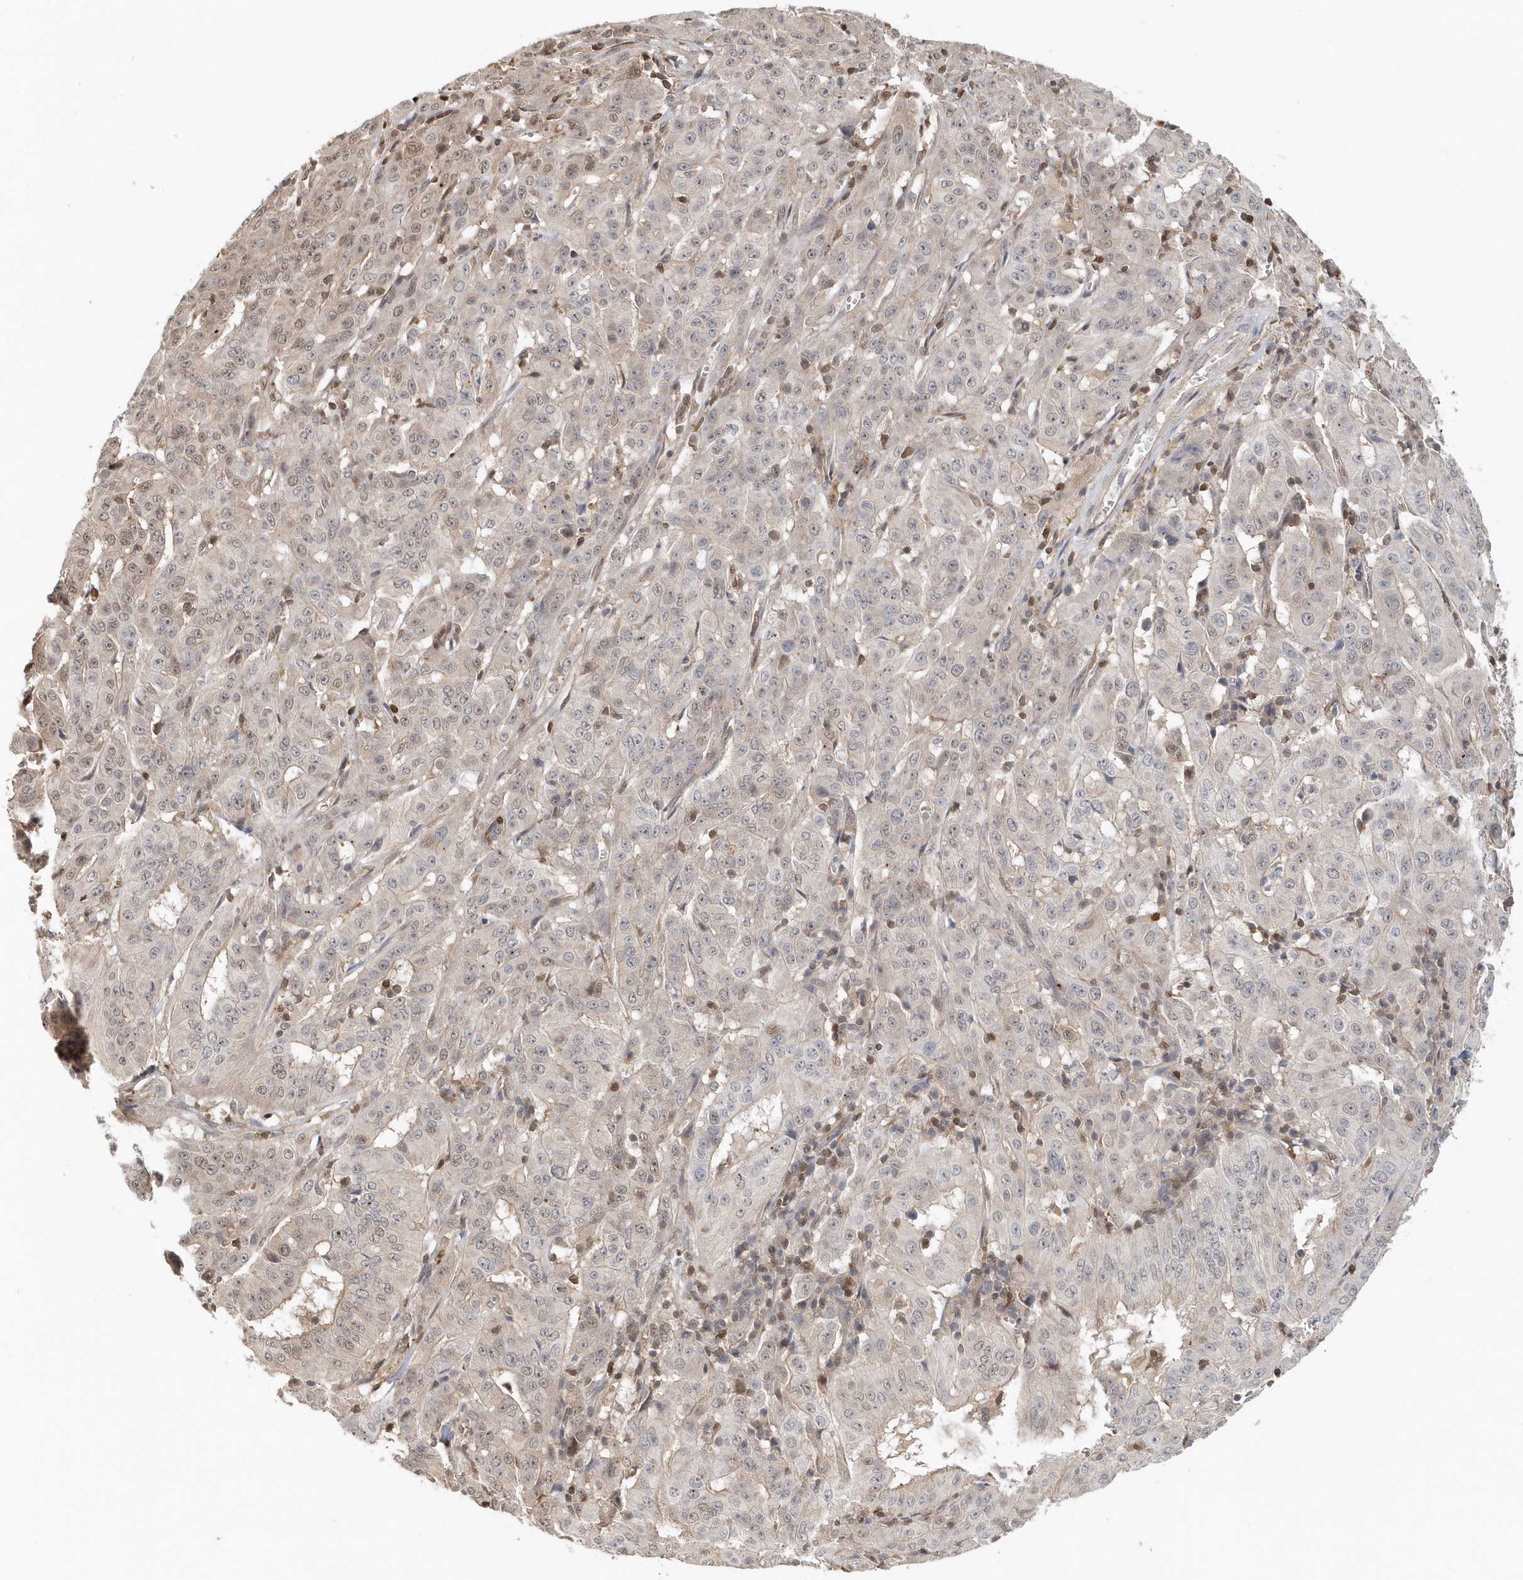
{"staining": {"intensity": "weak", "quantity": "<25%", "location": "nuclear"}, "tissue": "pancreatic cancer", "cell_type": "Tumor cells", "image_type": "cancer", "snomed": [{"axis": "morphology", "description": "Adenocarcinoma, NOS"}, {"axis": "topography", "description": "Pancreas"}], "caption": "Immunohistochemical staining of human adenocarcinoma (pancreatic) reveals no significant positivity in tumor cells.", "gene": "SUMO2", "patient": {"sex": "male", "age": 63}}